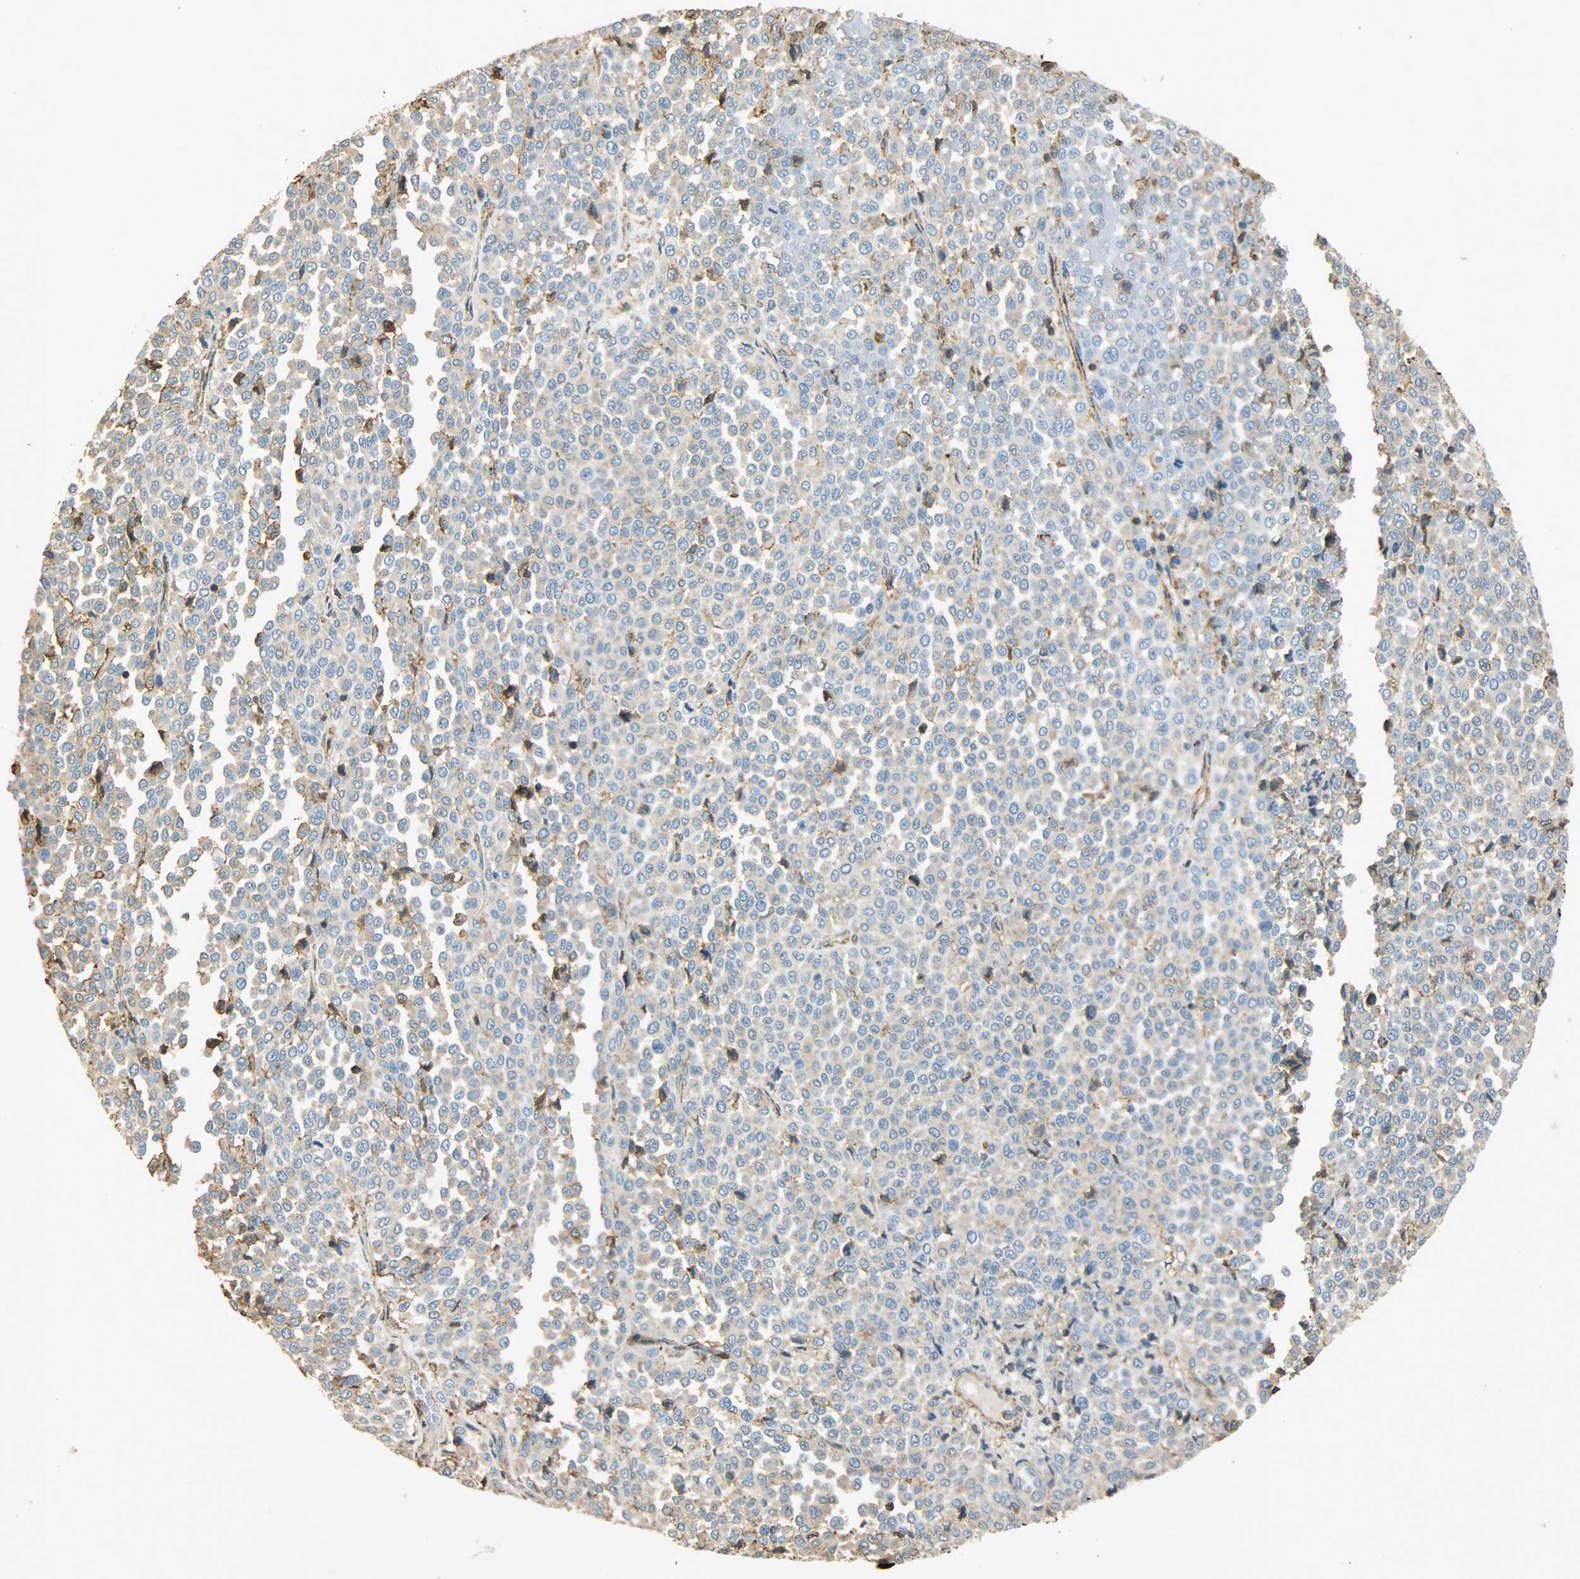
{"staining": {"intensity": "negative", "quantity": "none", "location": "none"}, "tissue": "melanoma", "cell_type": "Tumor cells", "image_type": "cancer", "snomed": [{"axis": "morphology", "description": "Malignant melanoma, Metastatic site"}, {"axis": "topography", "description": "Pancreas"}], "caption": "Immunohistochemical staining of melanoma shows no significant expression in tumor cells.", "gene": "ANXA6", "patient": {"sex": "female", "age": 30}}